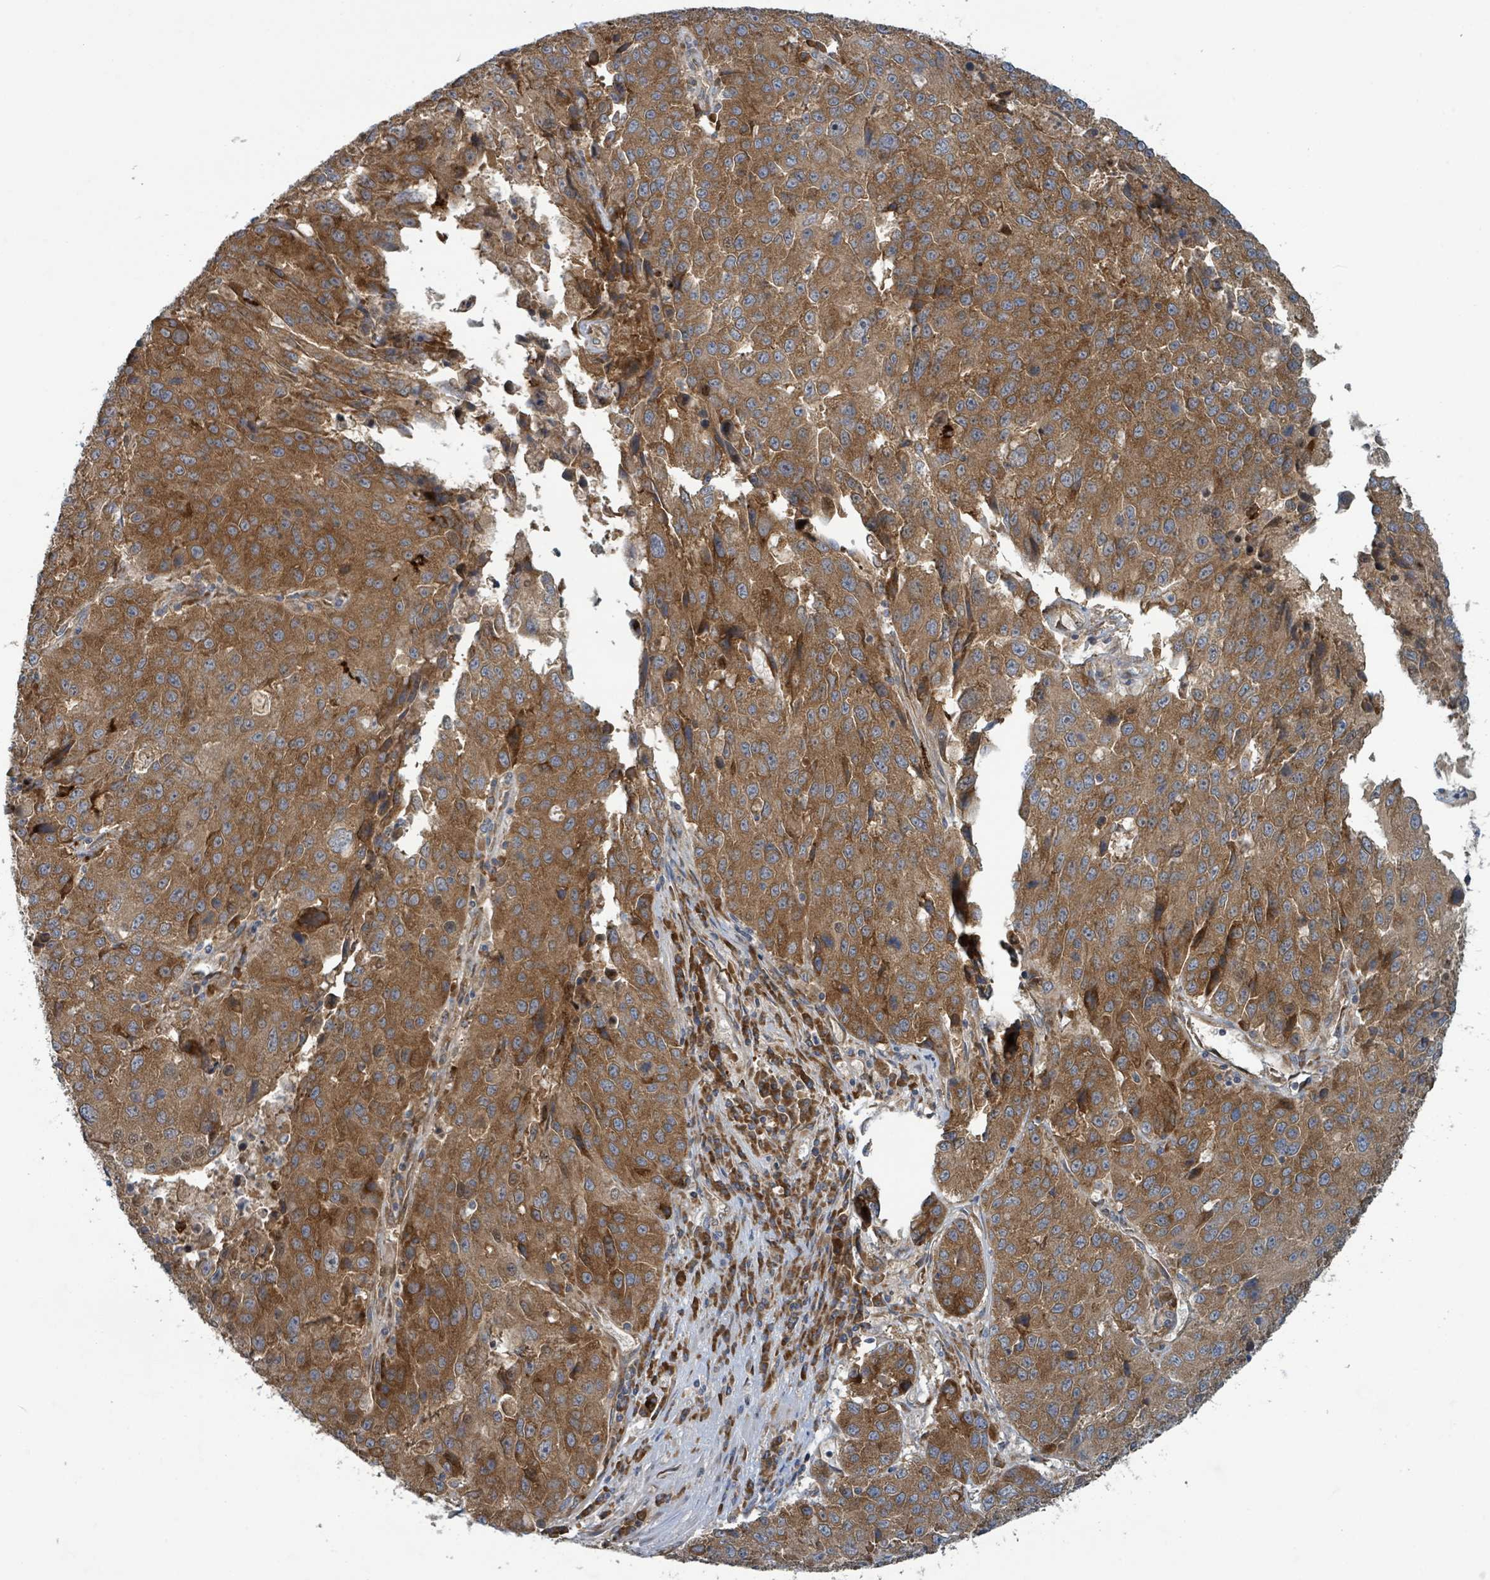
{"staining": {"intensity": "strong", "quantity": ">75%", "location": "cytoplasmic/membranous"}, "tissue": "stomach cancer", "cell_type": "Tumor cells", "image_type": "cancer", "snomed": [{"axis": "morphology", "description": "Adenocarcinoma, NOS"}, {"axis": "topography", "description": "Stomach"}], "caption": "This micrograph displays stomach cancer stained with IHC to label a protein in brown. The cytoplasmic/membranous of tumor cells show strong positivity for the protein. Nuclei are counter-stained blue.", "gene": "OR51E1", "patient": {"sex": "male", "age": 71}}